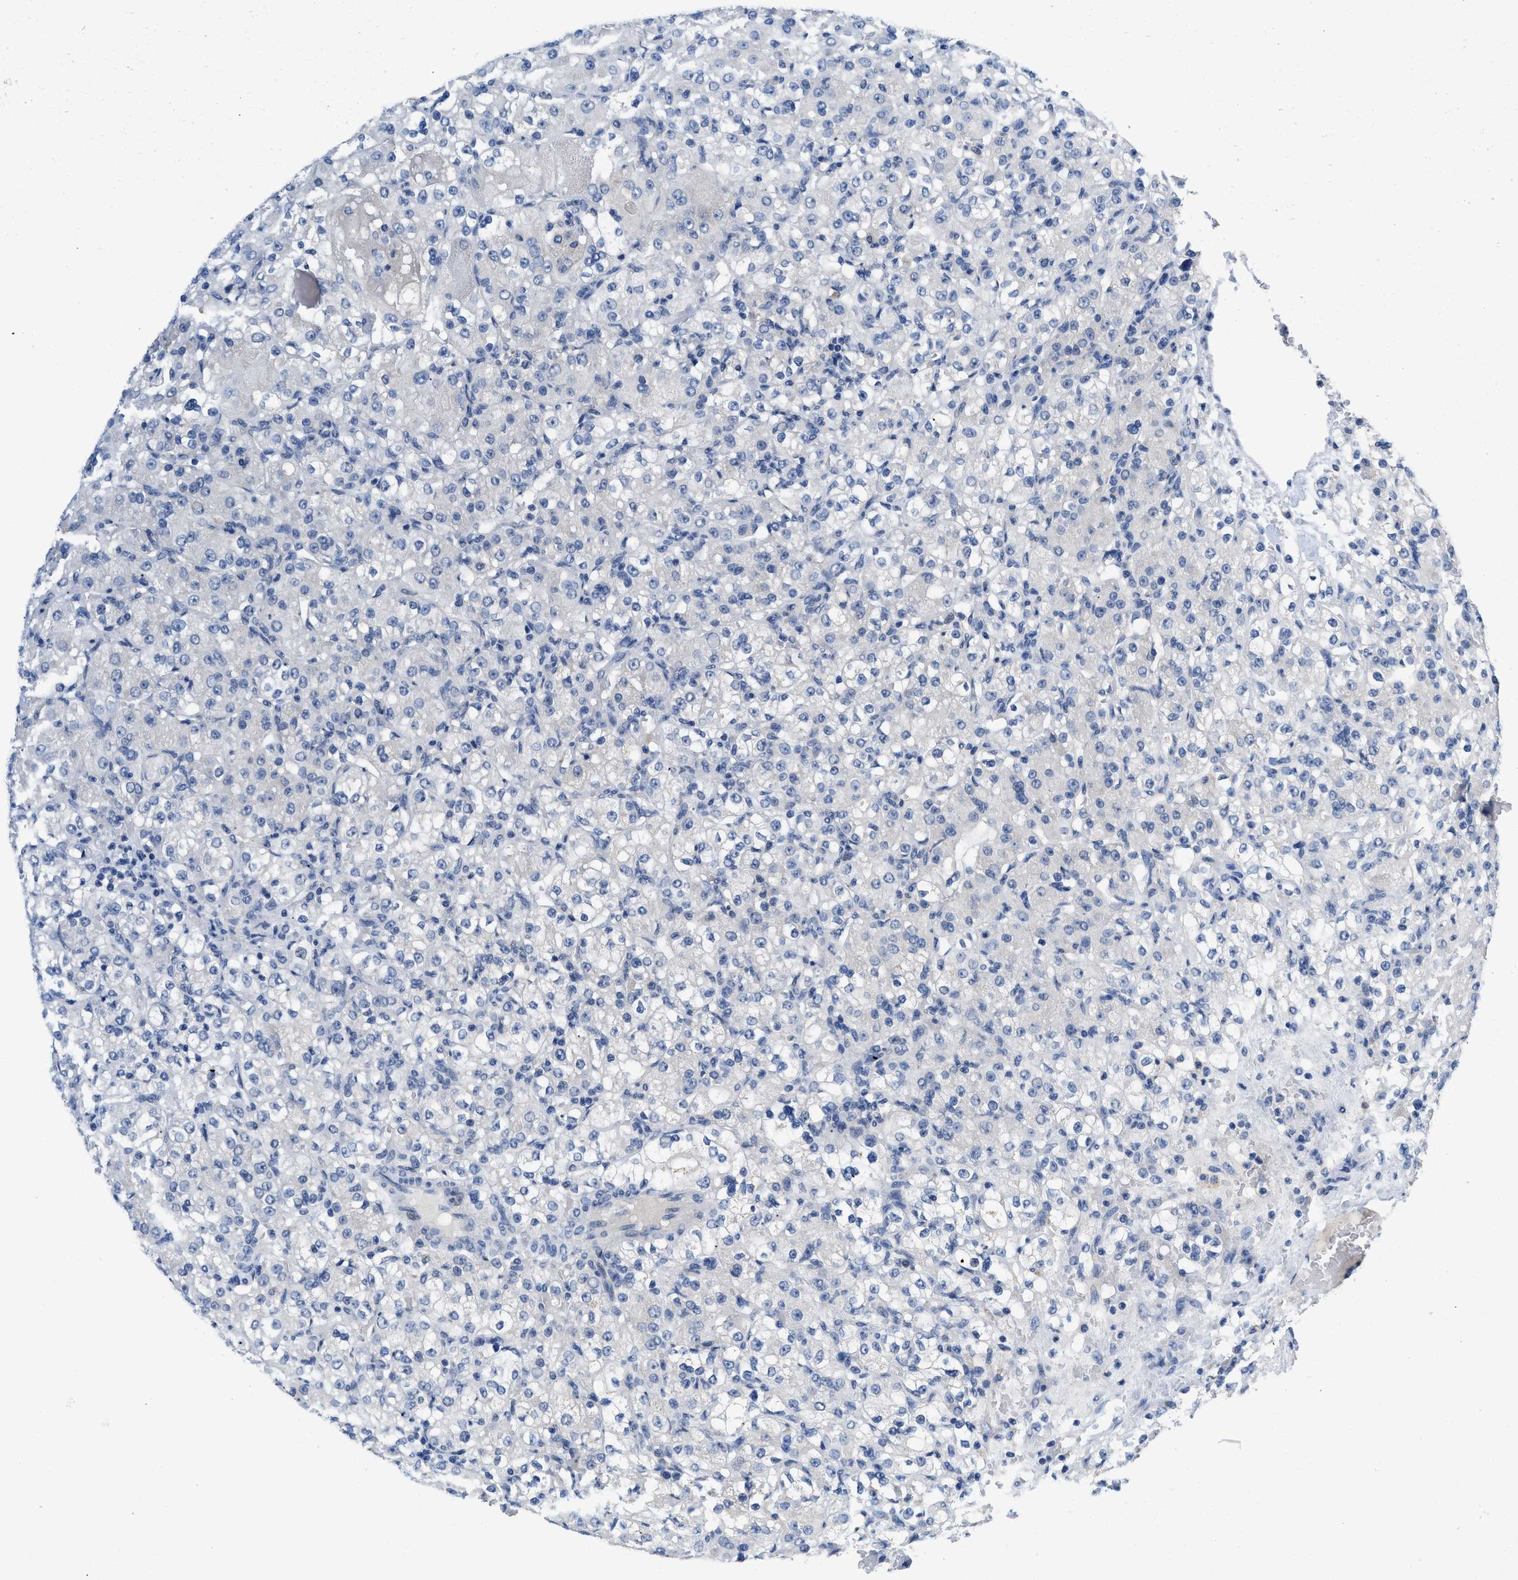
{"staining": {"intensity": "negative", "quantity": "none", "location": "none"}, "tissue": "renal cancer", "cell_type": "Tumor cells", "image_type": "cancer", "snomed": [{"axis": "morphology", "description": "Normal tissue, NOS"}, {"axis": "morphology", "description": "Adenocarcinoma, NOS"}, {"axis": "topography", "description": "Kidney"}], "caption": "Renal adenocarcinoma stained for a protein using immunohistochemistry shows no positivity tumor cells.", "gene": "PYY", "patient": {"sex": "male", "age": 61}}